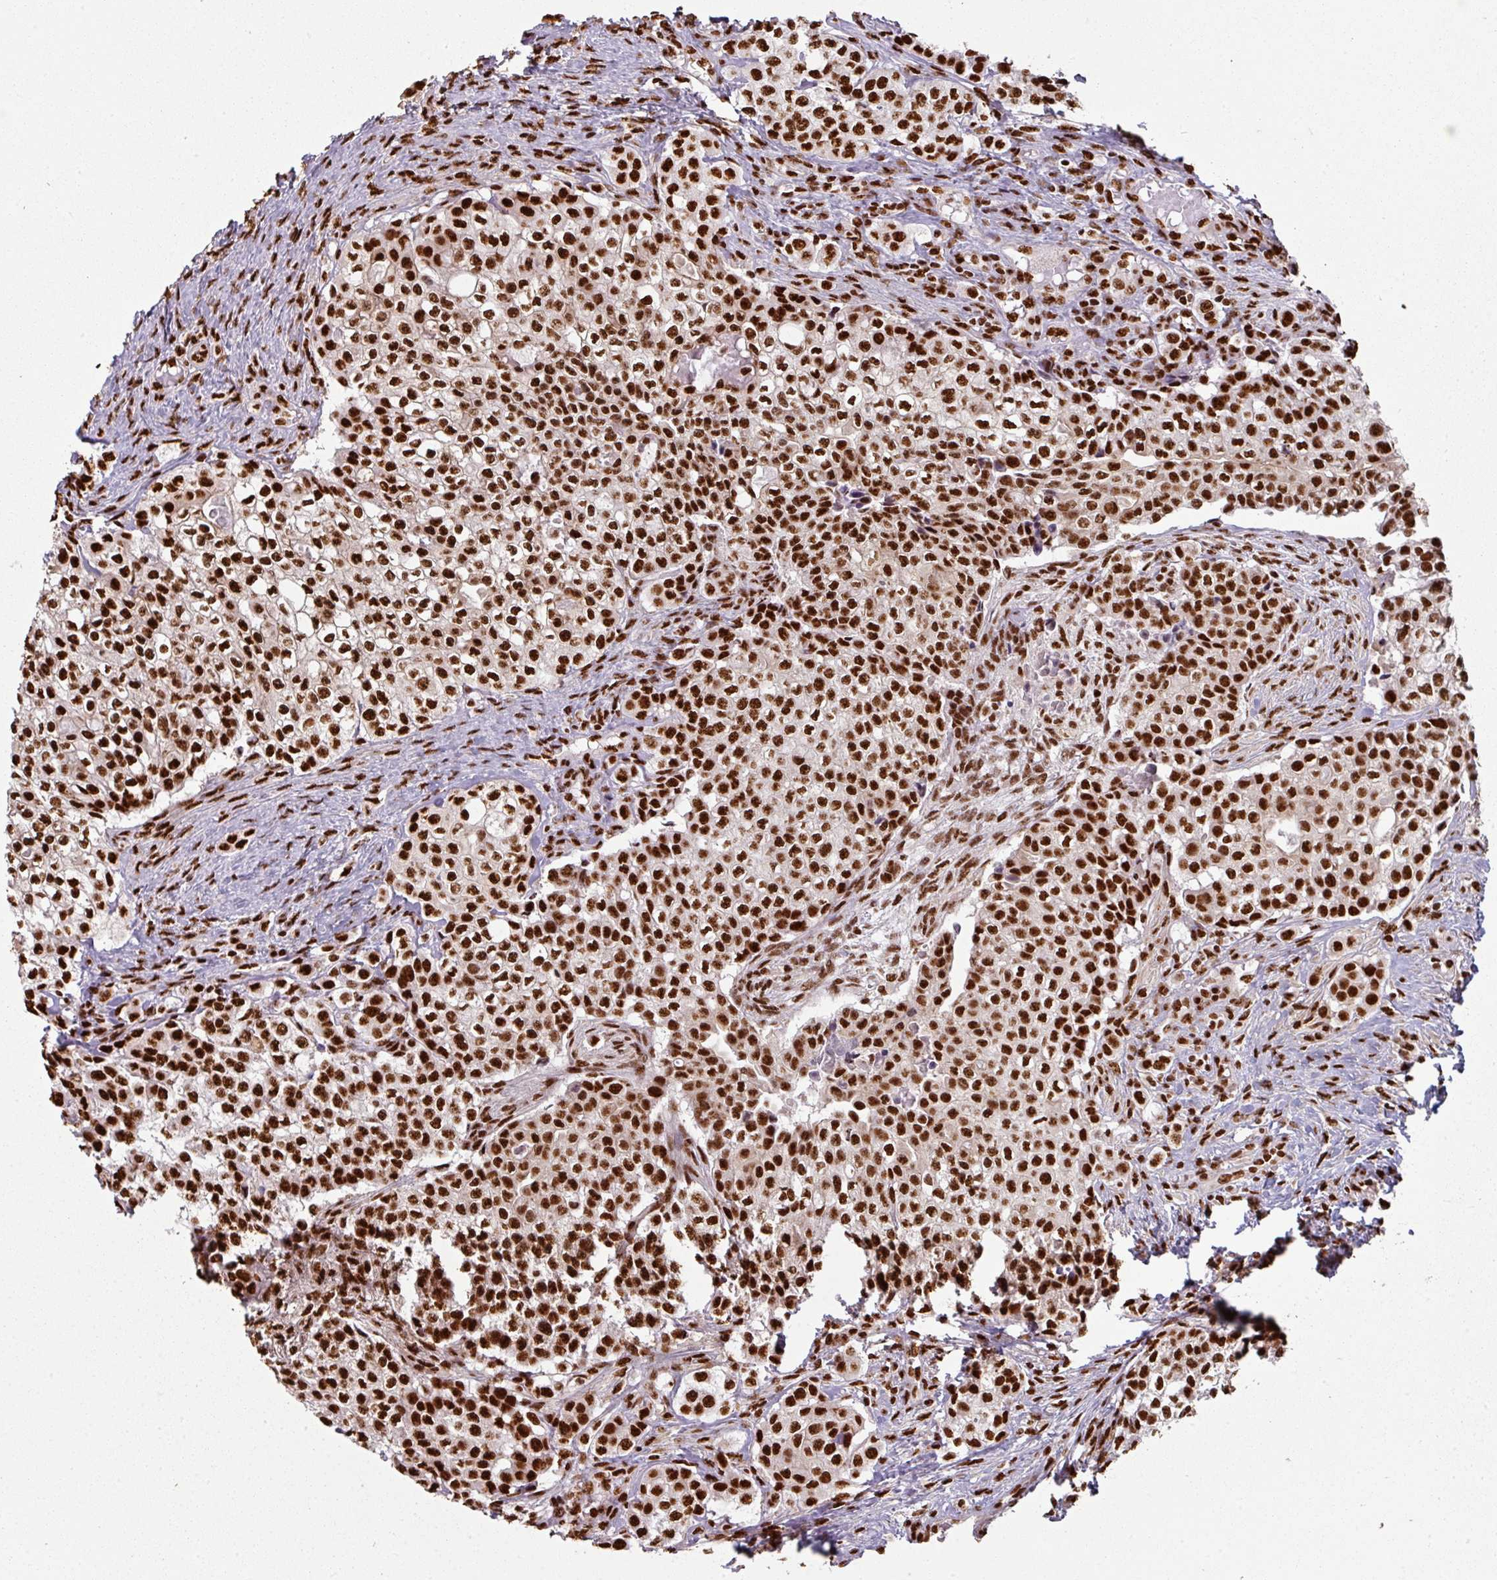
{"staining": {"intensity": "strong", "quantity": ">75%", "location": "nuclear"}, "tissue": "head and neck cancer", "cell_type": "Tumor cells", "image_type": "cancer", "snomed": [{"axis": "morphology", "description": "Adenocarcinoma, NOS"}, {"axis": "topography", "description": "Head-Neck"}], "caption": "Brown immunohistochemical staining in human head and neck cancer displays strong nuclear staining in about >75% of tumor cells.", "gene": "SIK3", "patient": {"sex": "male", "age": 81}}